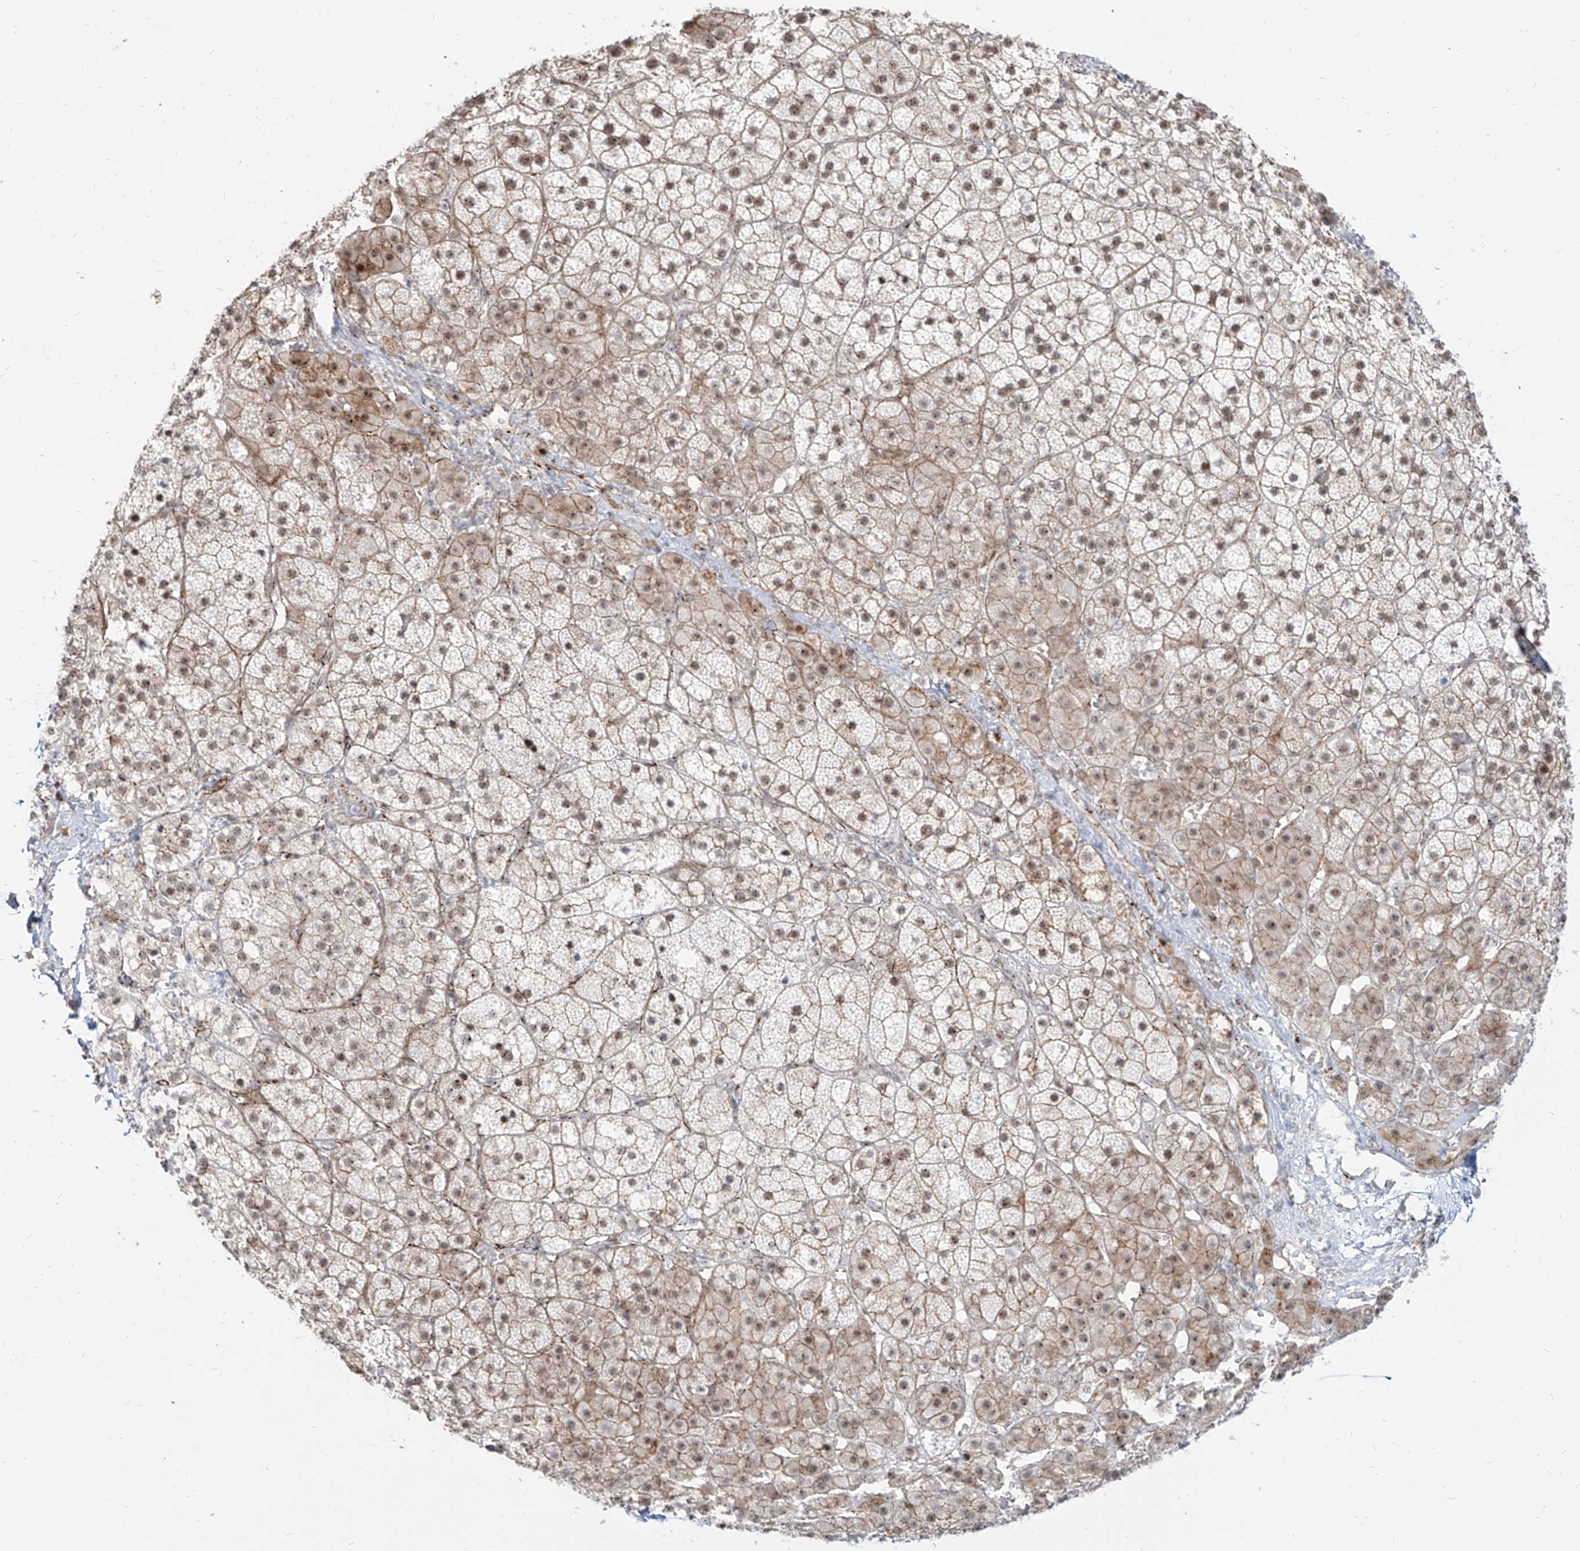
{"staining": {"intensity": "moderate", "quantity": ">75%", "location": "cytoplasmic/membranous,nuclear"}, "tissue": "adrenal gland", "cell_type": "Glandular cells", "image_type": "normal", "snomed": [{"axis": "morphology", "description": "Normal tissue, NOS"}, {"axis": "topography", "description": "Adrenal gland"}], "caption": "Immunohistochemical staining of benign adrenal gland reveals medium levels of moderate cytoplasmic/membranous,nuclear expression in approximately >75% of glandular cells.", "gene": "ZNF710", "patient": {"sex": "female", "age": 44}}